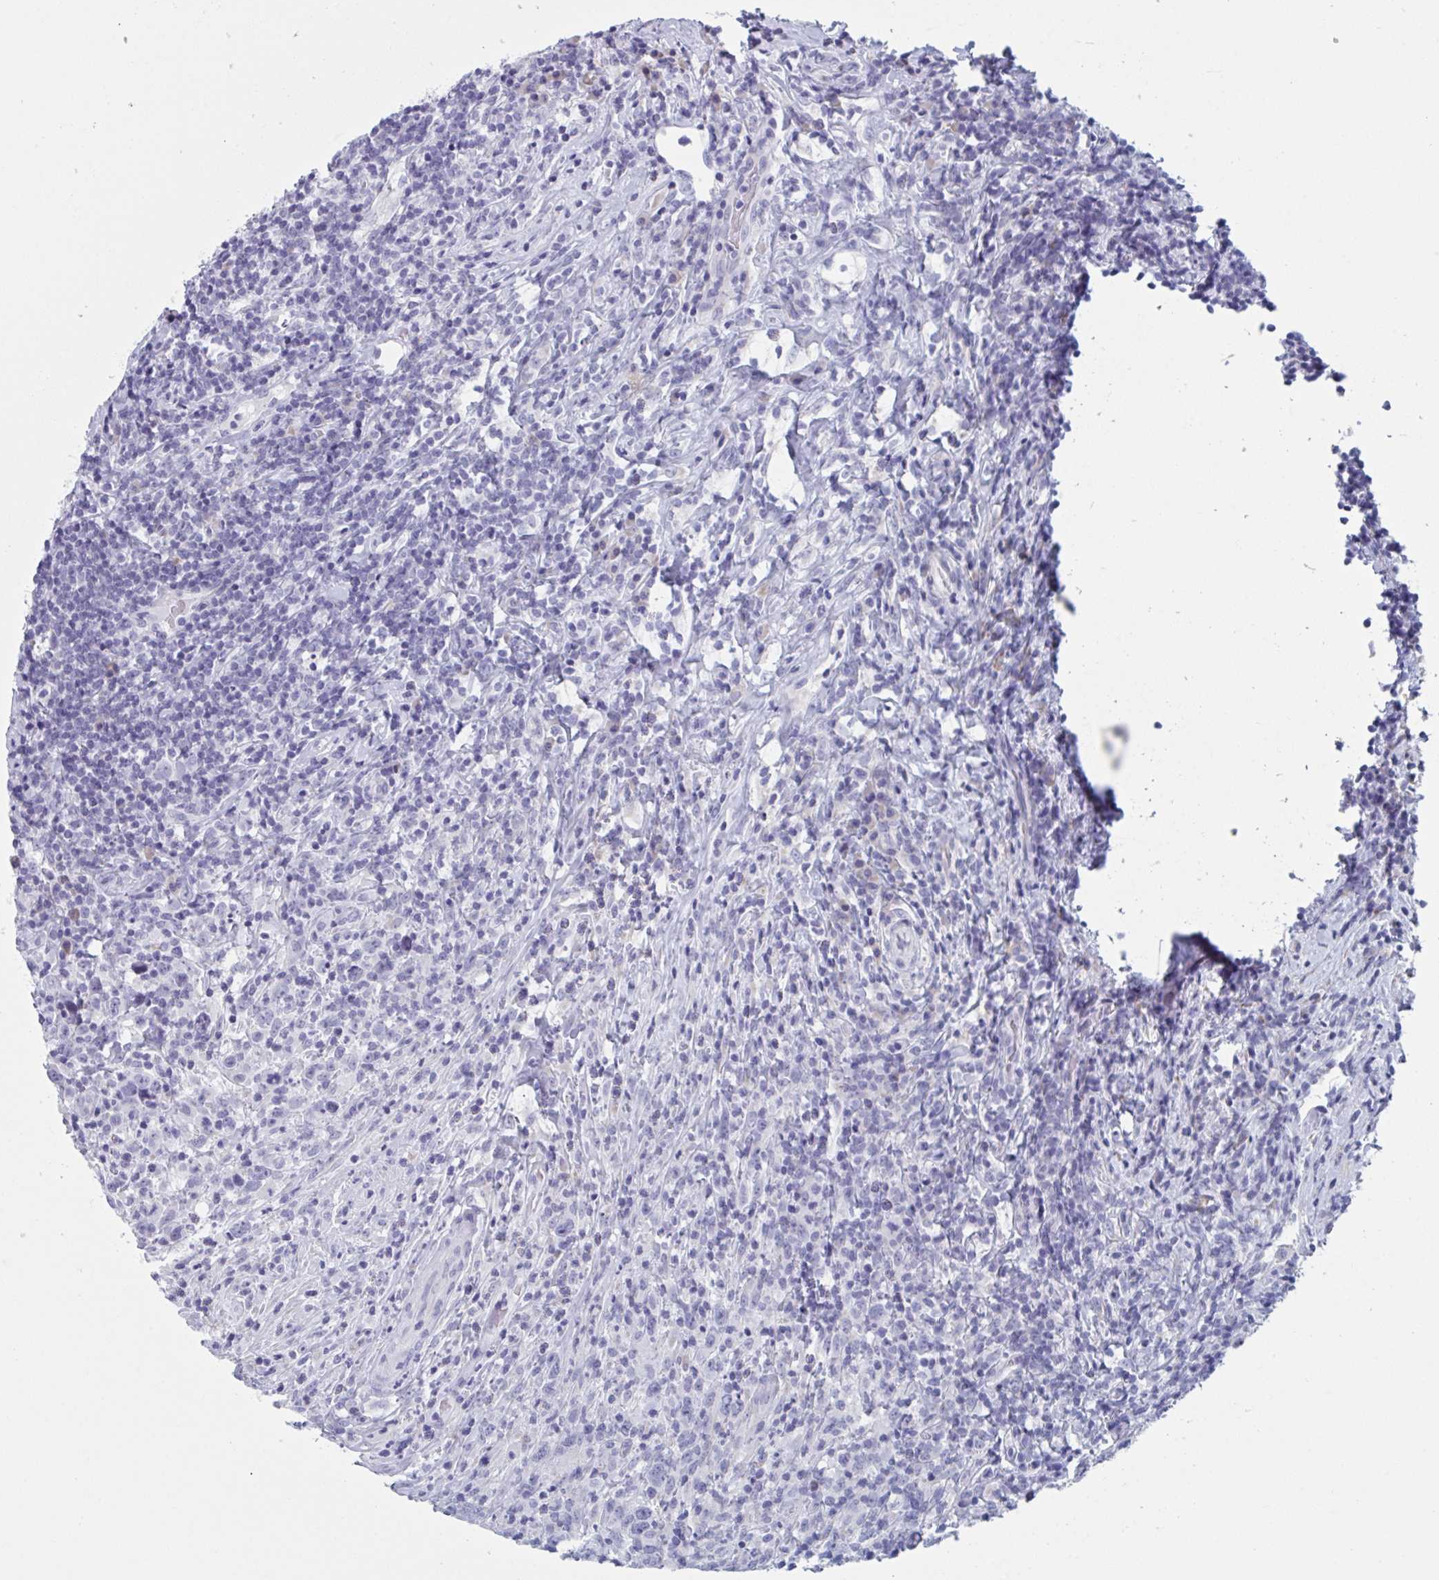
{"staining": {"intensity": "negative", "quantity": "none", "location": "none"}, "tissue": "lymphoma", "cell_type": "Tumor cells", "image_type": "cancer", "snomed": [{"axis": "morphology", "description": "Hodgkin's disease, NOS"}, {"axis": "topography", "description": "Lymph node"}], "caption": "Tumor cells are negative for brown protein staining in Hodgkin's disease. (Brightfield microscopy of DAB immunohistochemistry at high magnification).", "gene": "HSD11B2", "patient": {"sex": "female", "age": 18}}